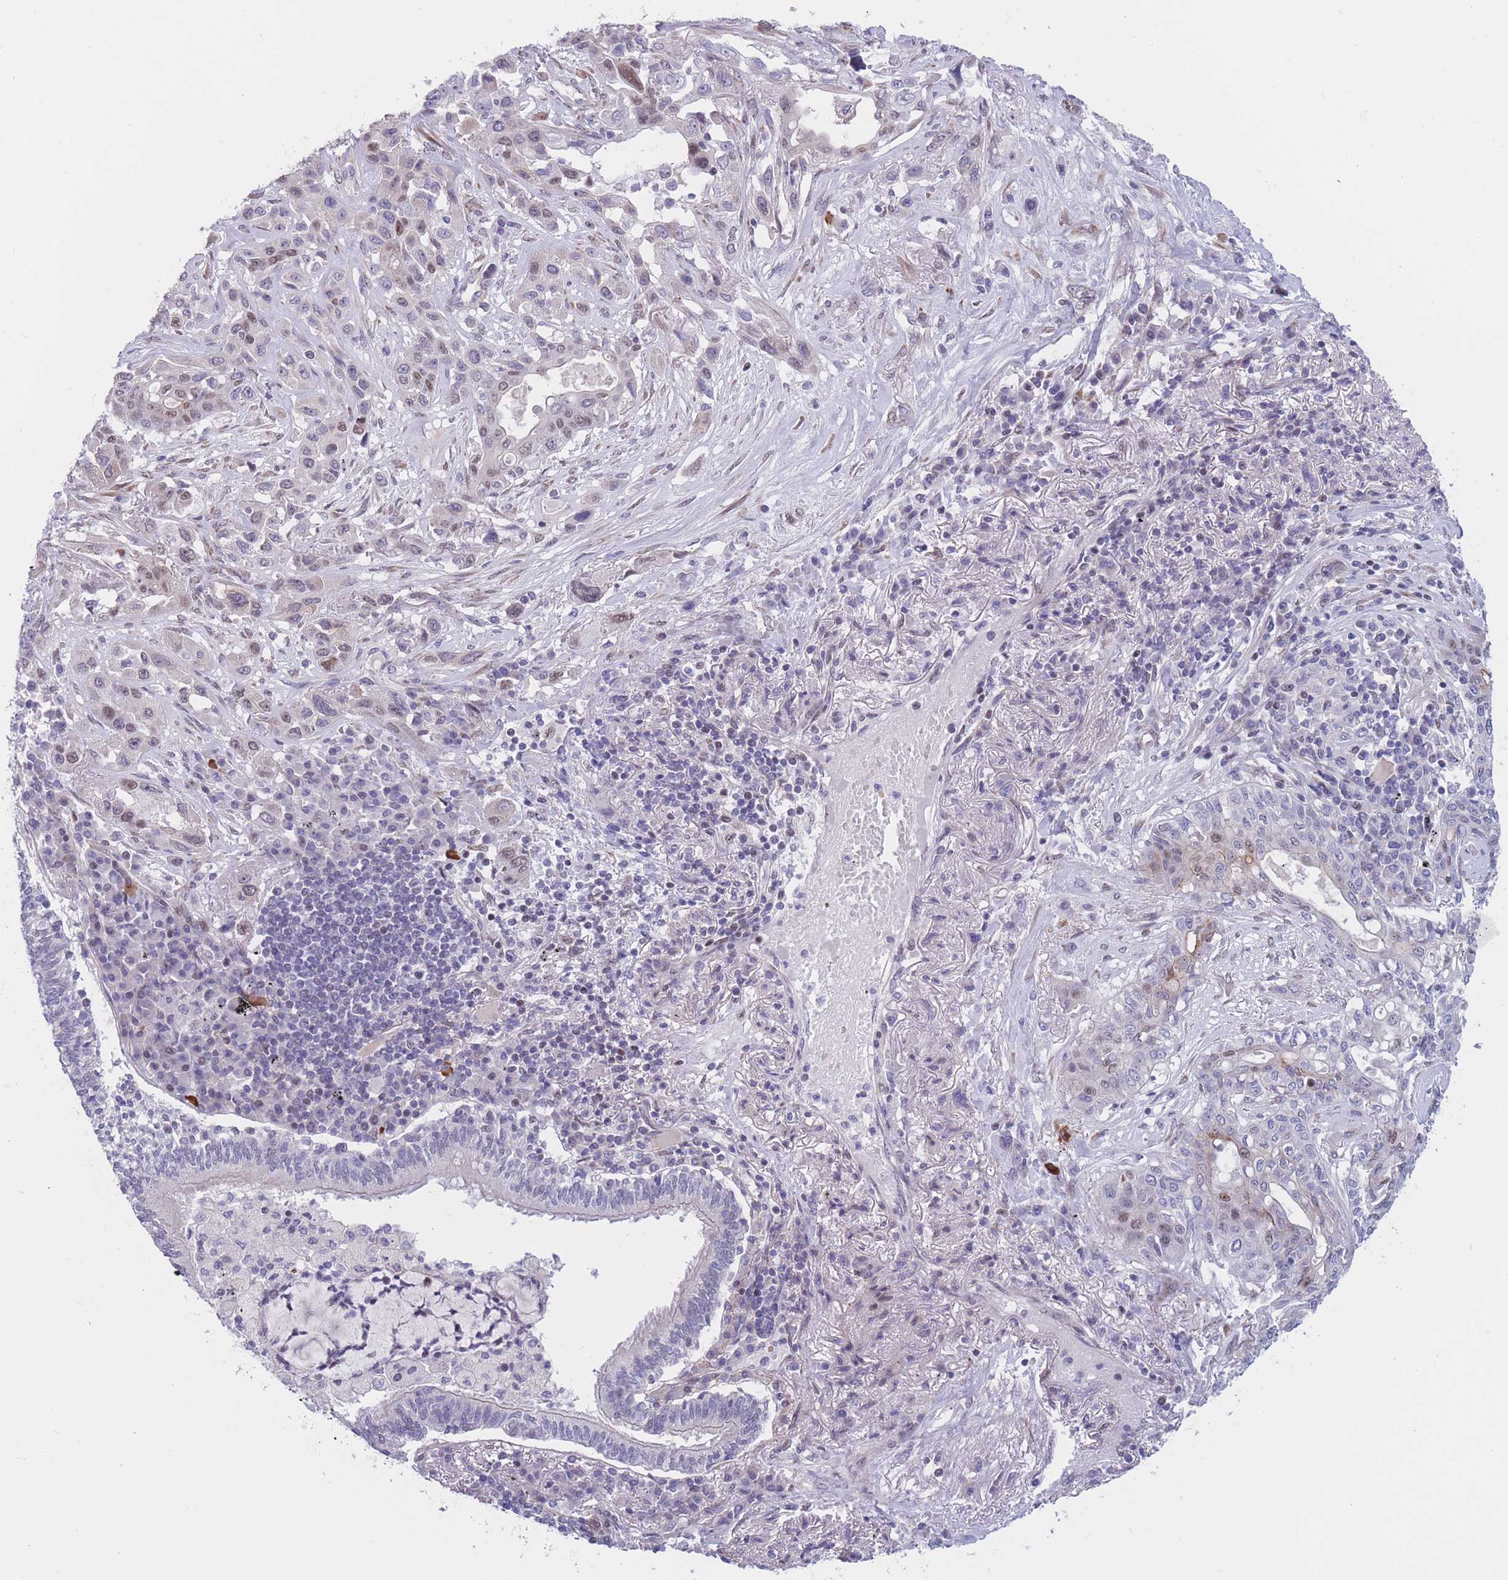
{"staining": {"intensity": "negative", "quantity": "none", "location": "none"}, "tissue": "lung cancer", "cell_type": "Tumor cells", "image_type": "cancer", "snomed": [{"axis": "morphology", "description": "Squamous cell carcinoma, NOS"}, {"axis": "topography", "description": "Lung"}], "caption": "Immunohistochemistry of human lung cancer demonstrates no staining in tumor cells.", "gene": "BCL9L", "patient": {"sex": "female", "age": 70}}